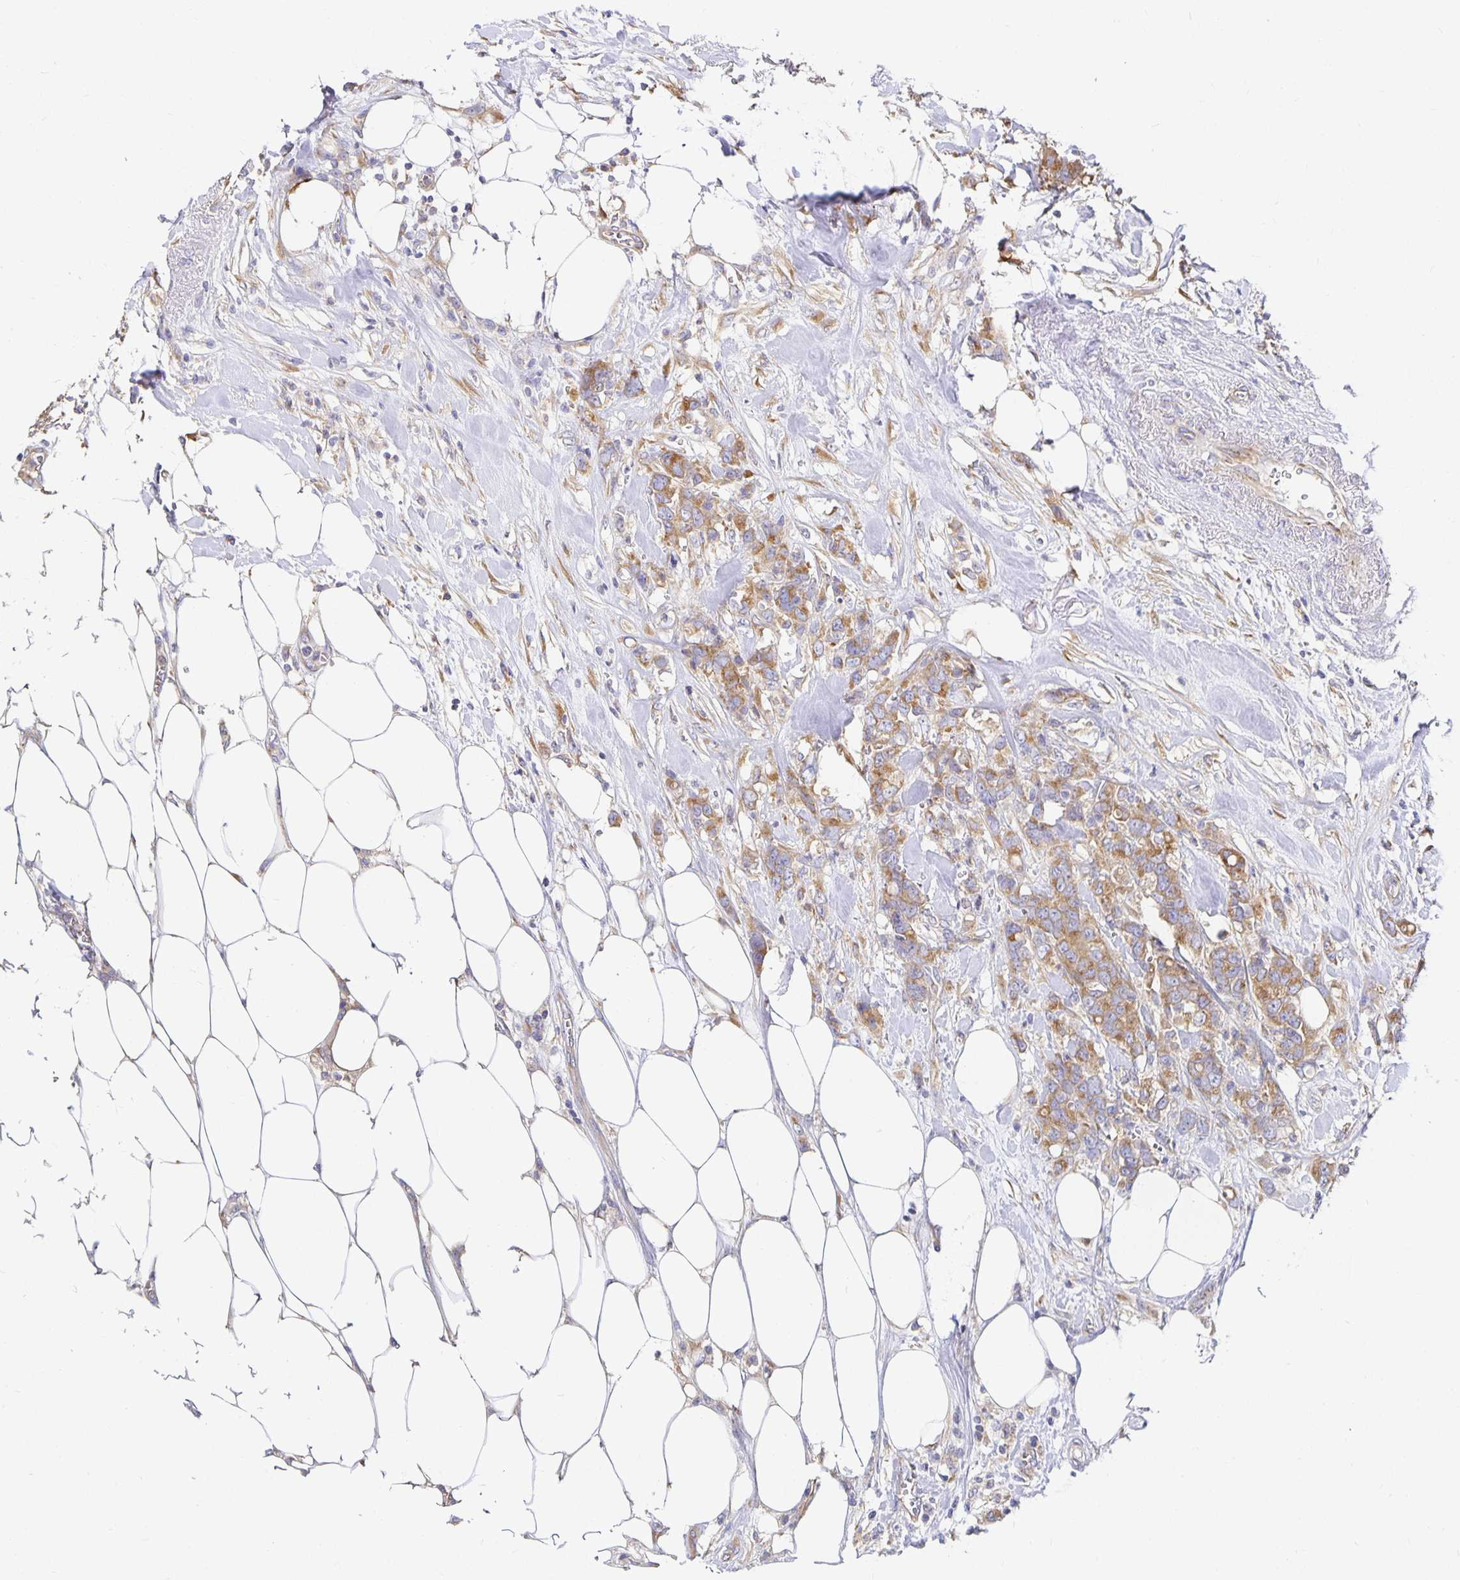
{"staining": {"intensity": "moderate", "quantity": ">75%", "location": "cytoplasmic/membranous"}, "tissue": "breast cancer", "cell_type": "Tumor cells", "image_type": "cancer", "snomed": [{"axis": "morphology", "description": "Lobular carcinoma"}, {"axis": "topography", "description": "Breast"}], "caption": "Immunohistochemistry micrograph of human breast cancer stained for a protein (brown), which displays medium levels of moderate cytoplasmic/membranous staining in about >75% of tumor cells.", "gene": "USO1", "patient": {"sex": "female", "age": 91}}